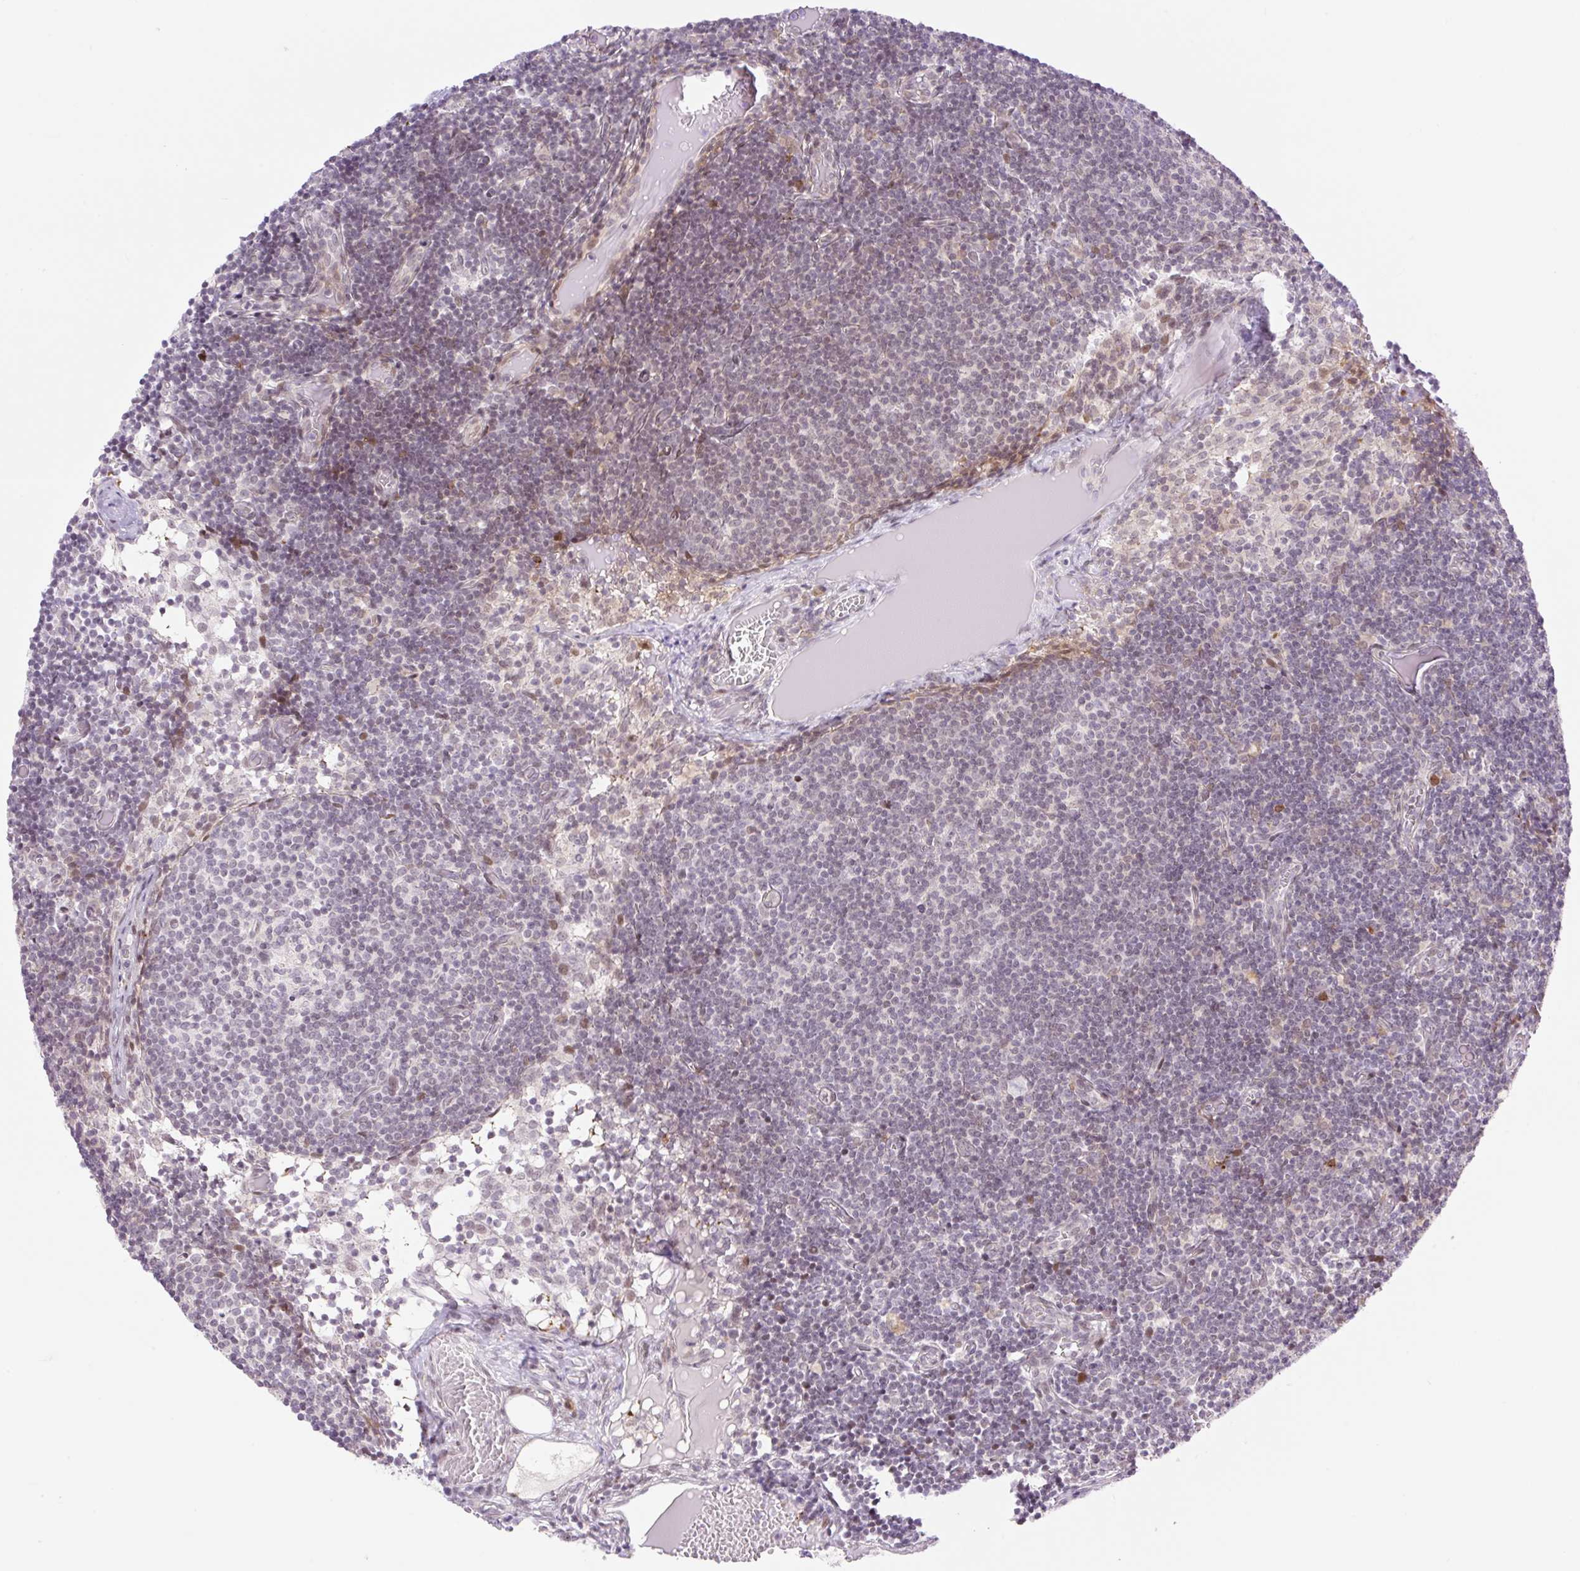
{"staining": {"intensity": "negative", "quantity": "none", "location": "none"}, "tissue": "lymph node", "cell_type": "Germinal center cells", "image_type": "normal", "snomed": [{"axis": "morphology", "description": "Normal tissue, NOS"}, {"axis": "topography", "description": "Lymph node"}], "caption": "Micrograph shows no protein staining in germinal center cells of normal lymph node. The staining was performed using DAB (3,3'-diaminobenzidine) to visualize the protein expression in brown, while the nuclei were stained in blue with hematoxylin (Magnification: 20x).", "gene": "ENSG00000264668", "patient": {"sex": "female", "age": 31}}